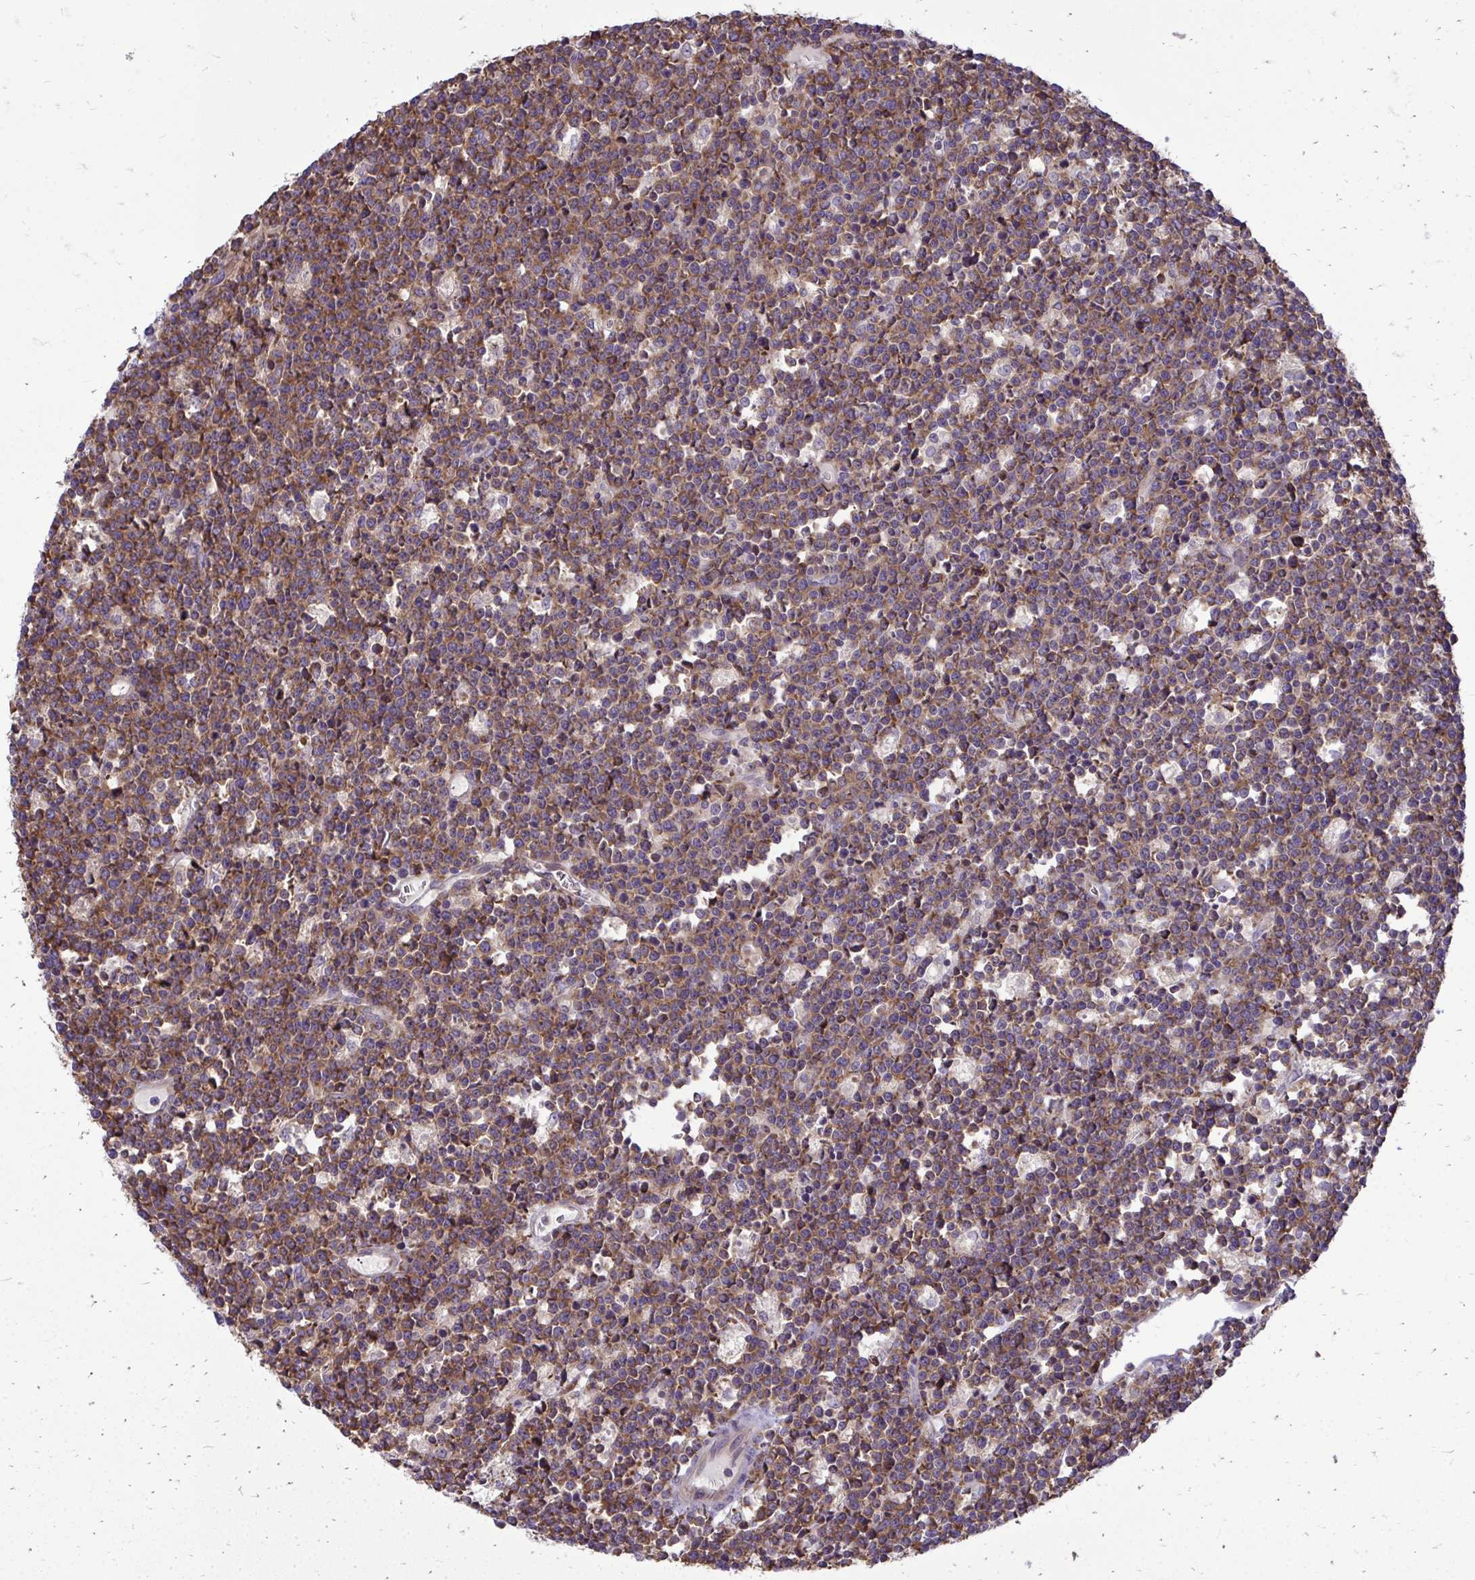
{"staining": {"intensity": "moderate", "quantity": ">75%", "location": "cytoplasmic/membranous"}, "tissue": "lymphoma", "cell_type": "Tumor cells", "image_type": "cancer", "snomed": [{"axis": "morphology", "description": "Malignant lymphoma, non-Hodgkin's type, High grade"}, {"axis": "topography", "description": "Ovary"}], "caption": "Lymphoma was stained to show a protein in brown. There is medium levels of moderate cytoplasmic/membranous staining in approximately >75% of tumor cells.", "gene": "RPLP2", "patient": {"sex": "female", "age": 56}}